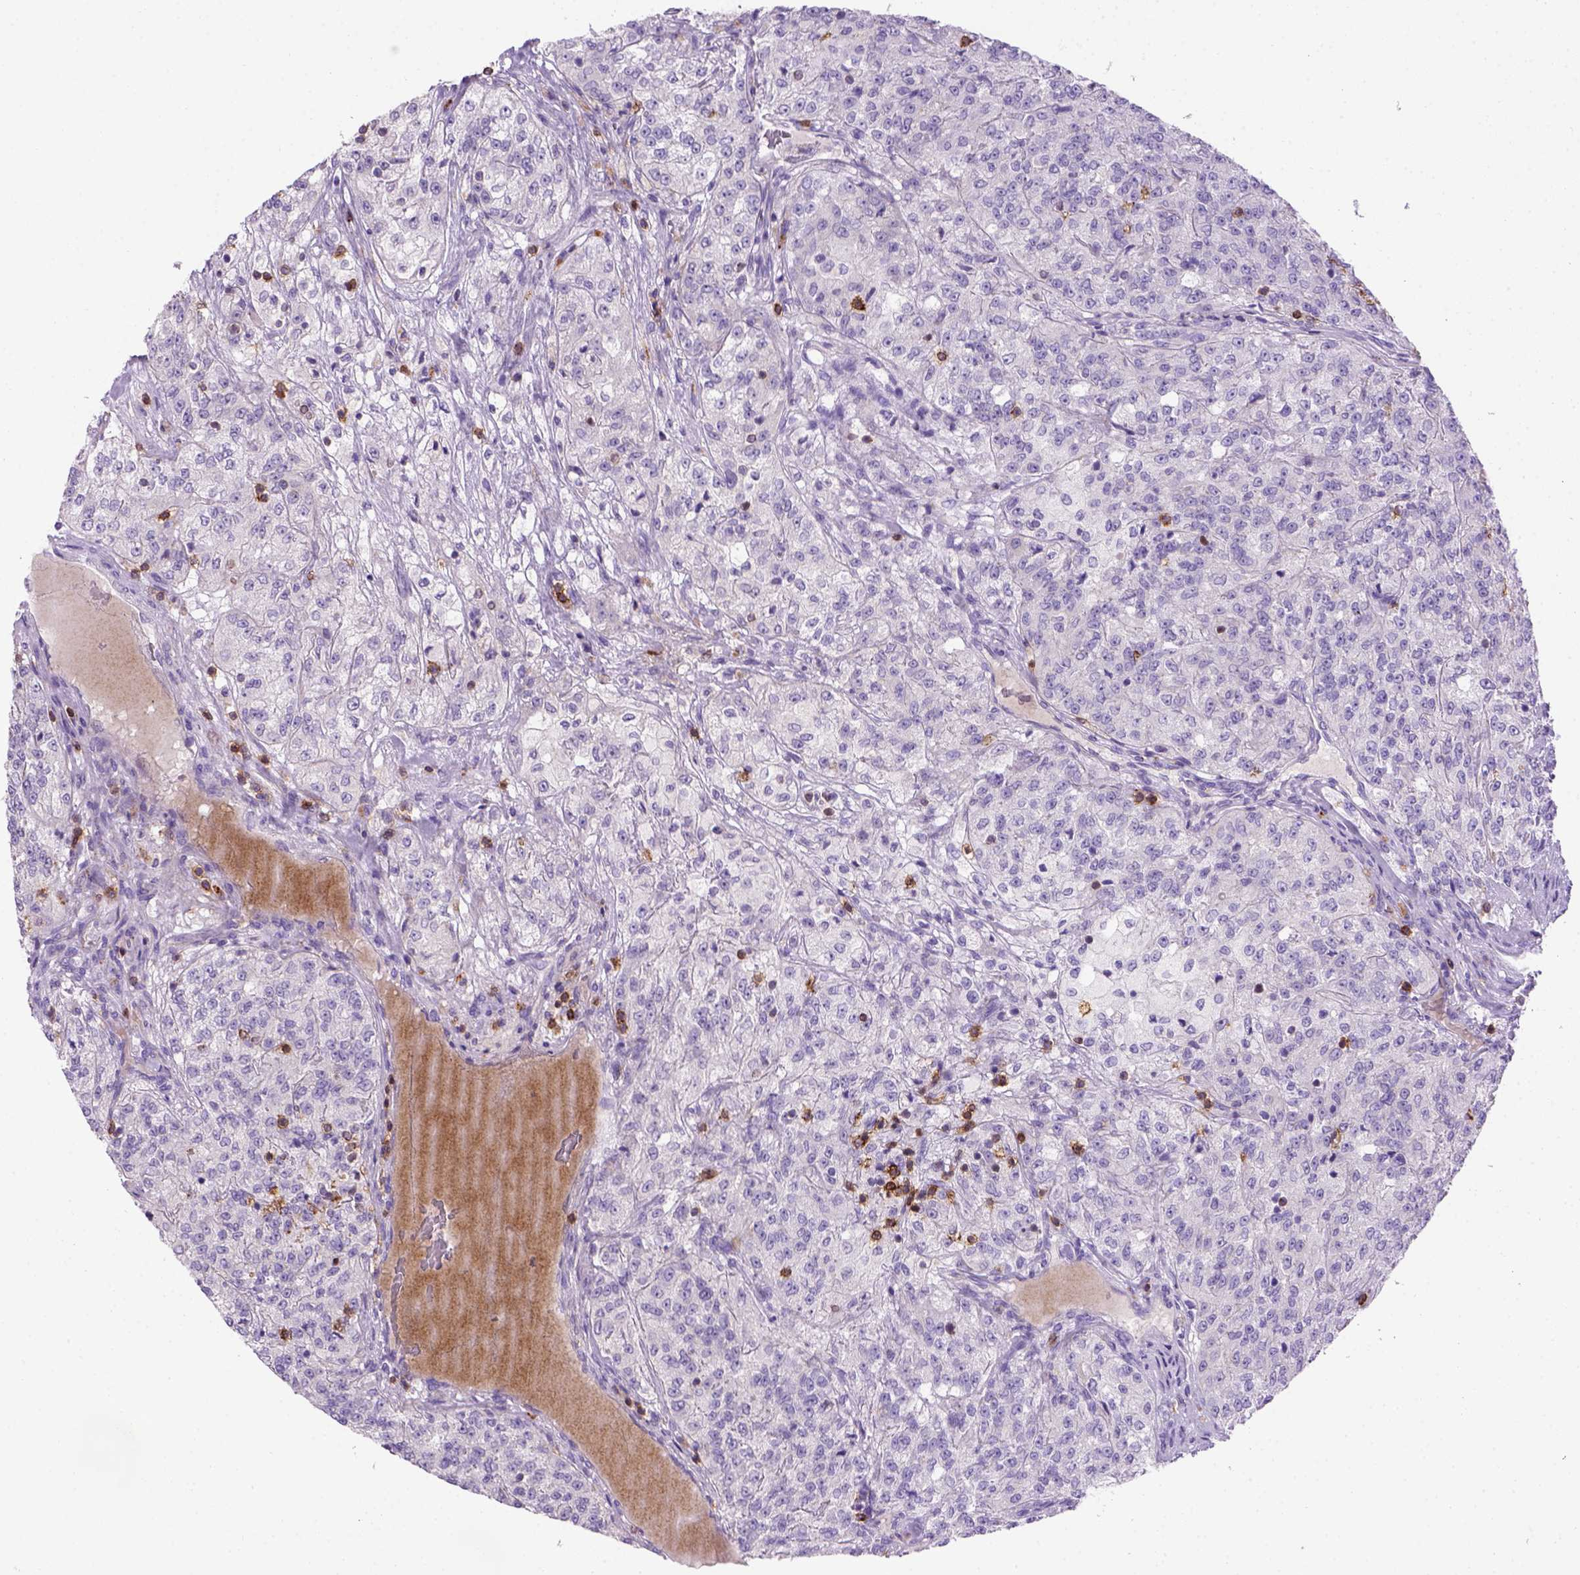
{"staining": {"intensity": "negative", "quantity": "none", "location": "none"}, "tissue": "renal cancer", "cell_type": "Tumor cells", "image_type": "cancer", "snomed": [{"axis": "morphology", "description": "Adenocarcinoma, NOS"}, {"axis": "topography", "description": "Kidney"}], "caption": "A micrograph of human adenocarcinoma (renal) is negative for staining in tumor cells.", "gene": "CD3E", "patient": {"sex": "female", "age": 63}}